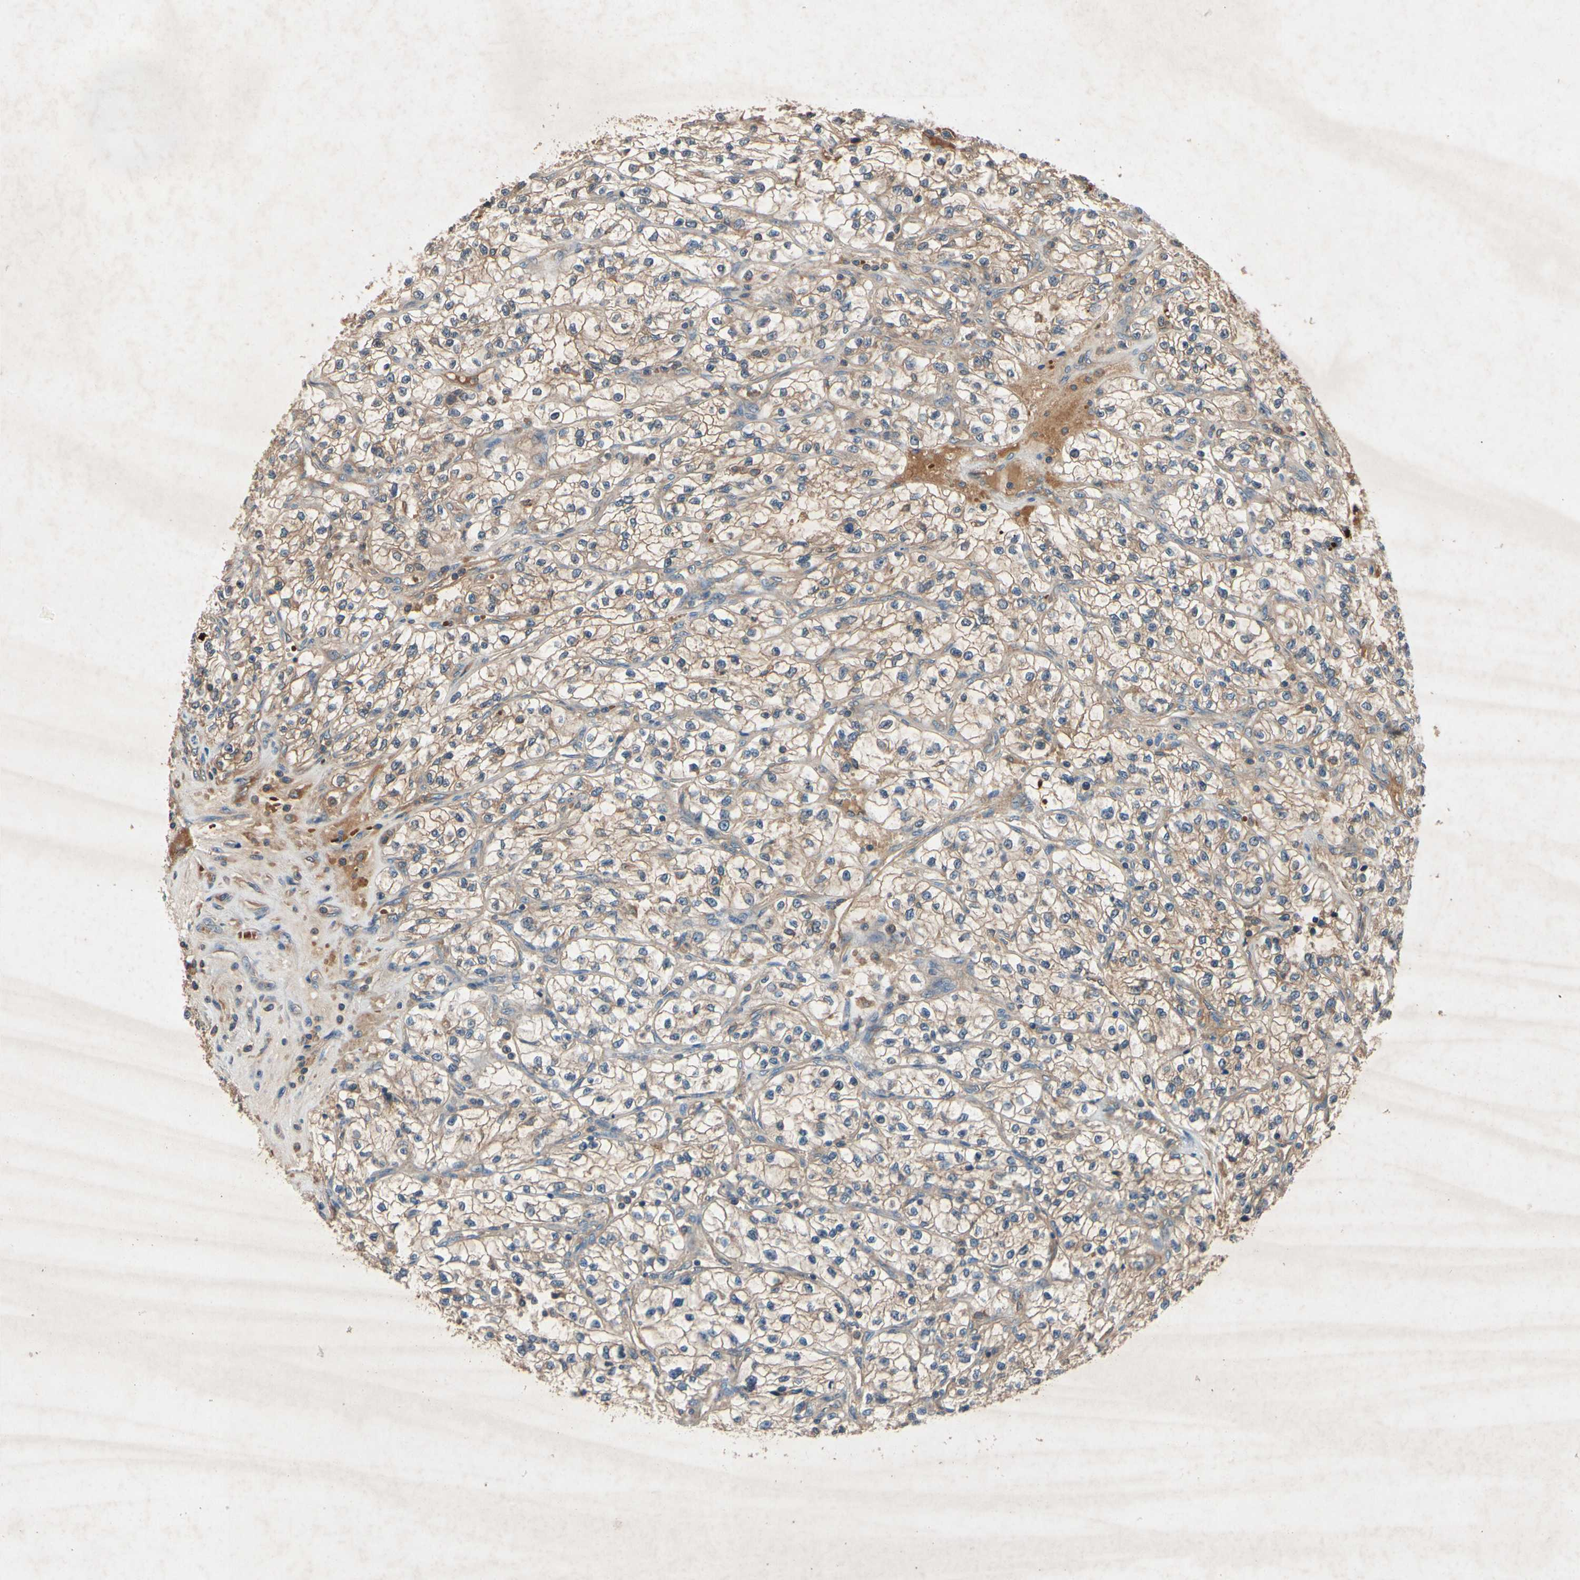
{"staining": {"intensity": "weak", "quantity": ">75%", "location": "cytoplasmic/membranous"}, "tissue": "renal cancer", "cell_type": "Tumor cells", "image_type": "cancer", "snomed": [{"axis": "morphology", "description": "Adenocarcinoma, NOS"}, {"axis": "topography", "description": "Kidney"}], "caption": "A photomicrograph showing weak cytoplasmic/membranous staining in about >75% of tumor cells in adenocarcinoma (renal), as visualized by brown immunohistochemical staining.", "gene": "IL1RL1", "patient": {"sex": "female", "age": 57}}